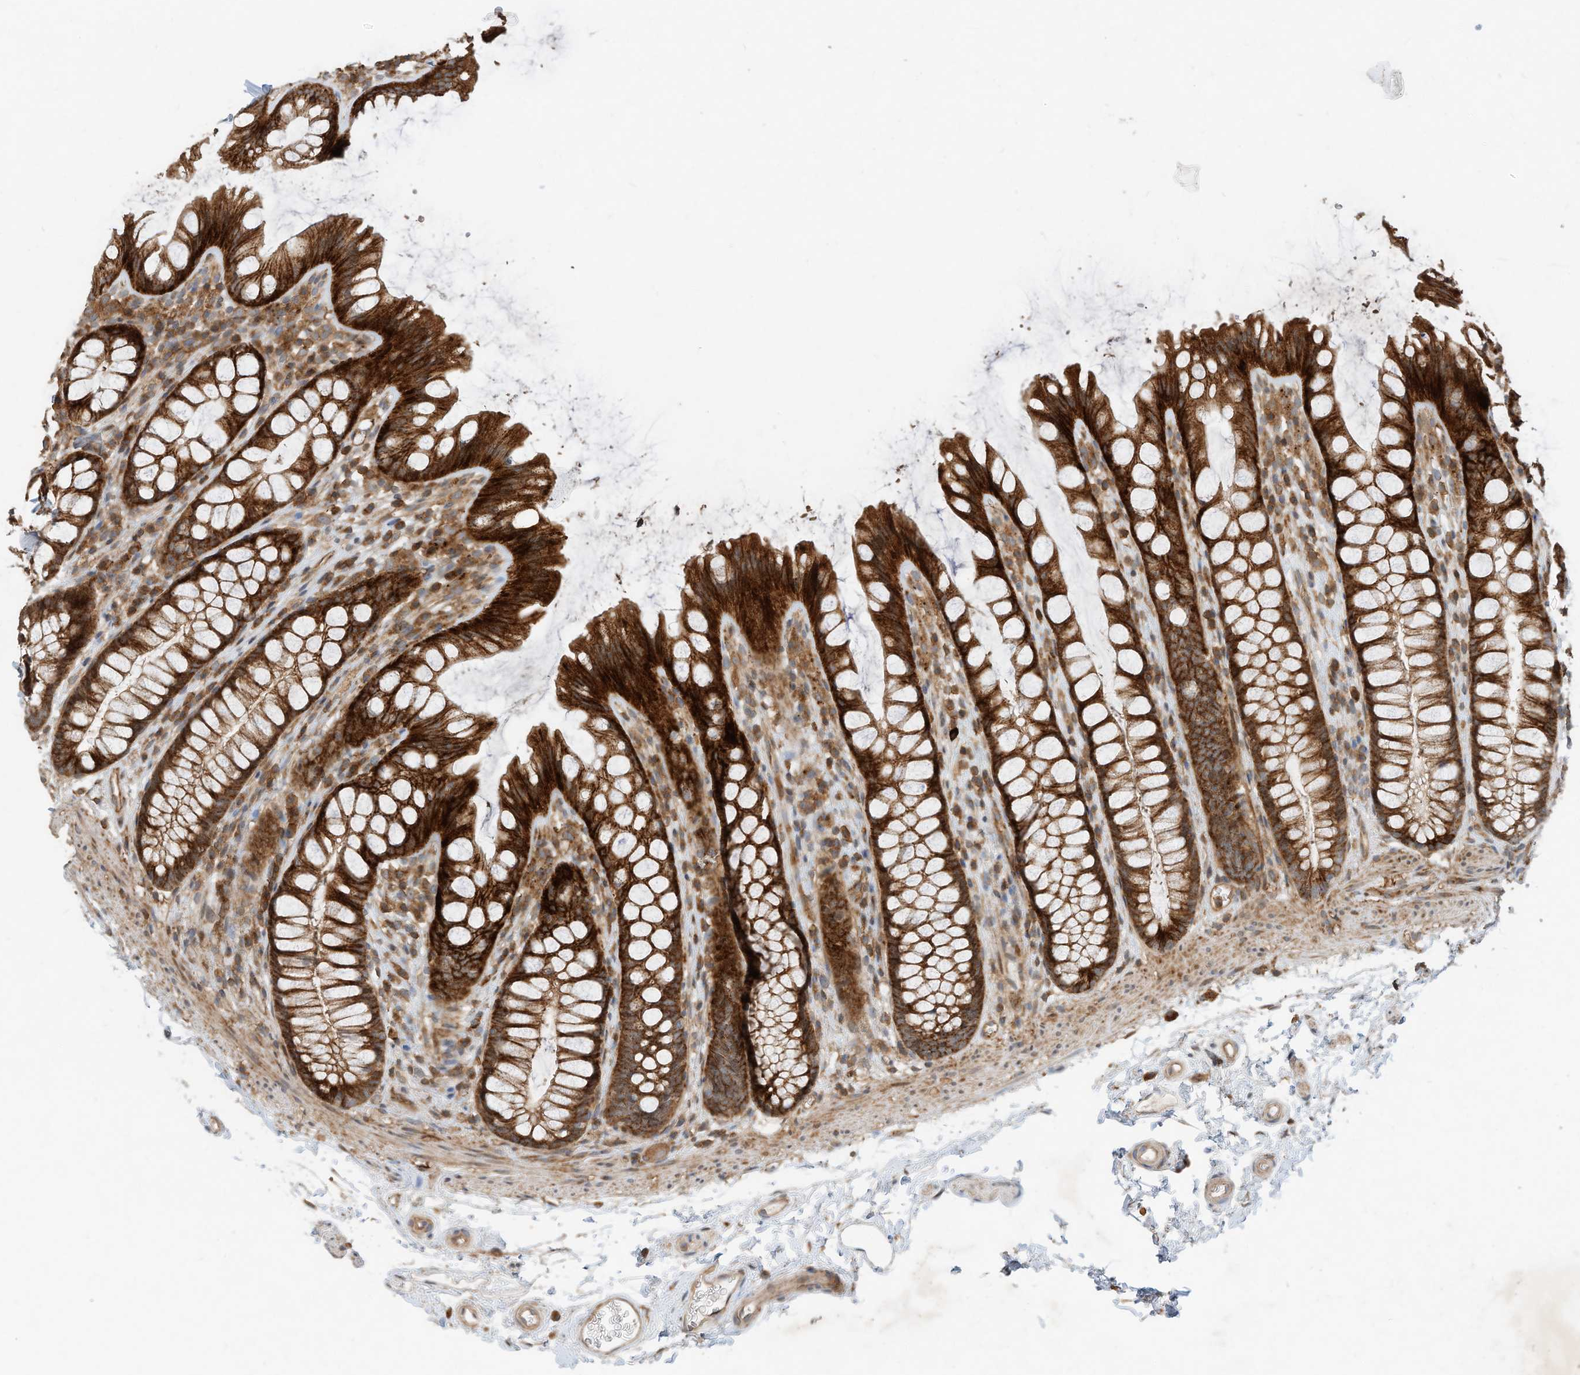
{"staining": {"intensity": "strong", "quantity": ">75%", "location": "cytoplasmic/membranous"}, "tissue": "rectum", "cell_type": "Glandular cells", "image_type": "normal", "snomed": [{"axis": "morphology", "description": "Normal tissue, NOS"}, {"axis": "topography", "description": "Rectum"}], "caption": "Brown immunohistochemical staining in normal human rectum exhibits strong cytoplasmic/membranous expression in about >75% of glandular cells. Using DAB (brown) and hematoxylin (blue) stains, captured at high magnification using brightfield microscopy.", "gene": "CPAMD8", "patient": {"sex": "female", "age": 65}}